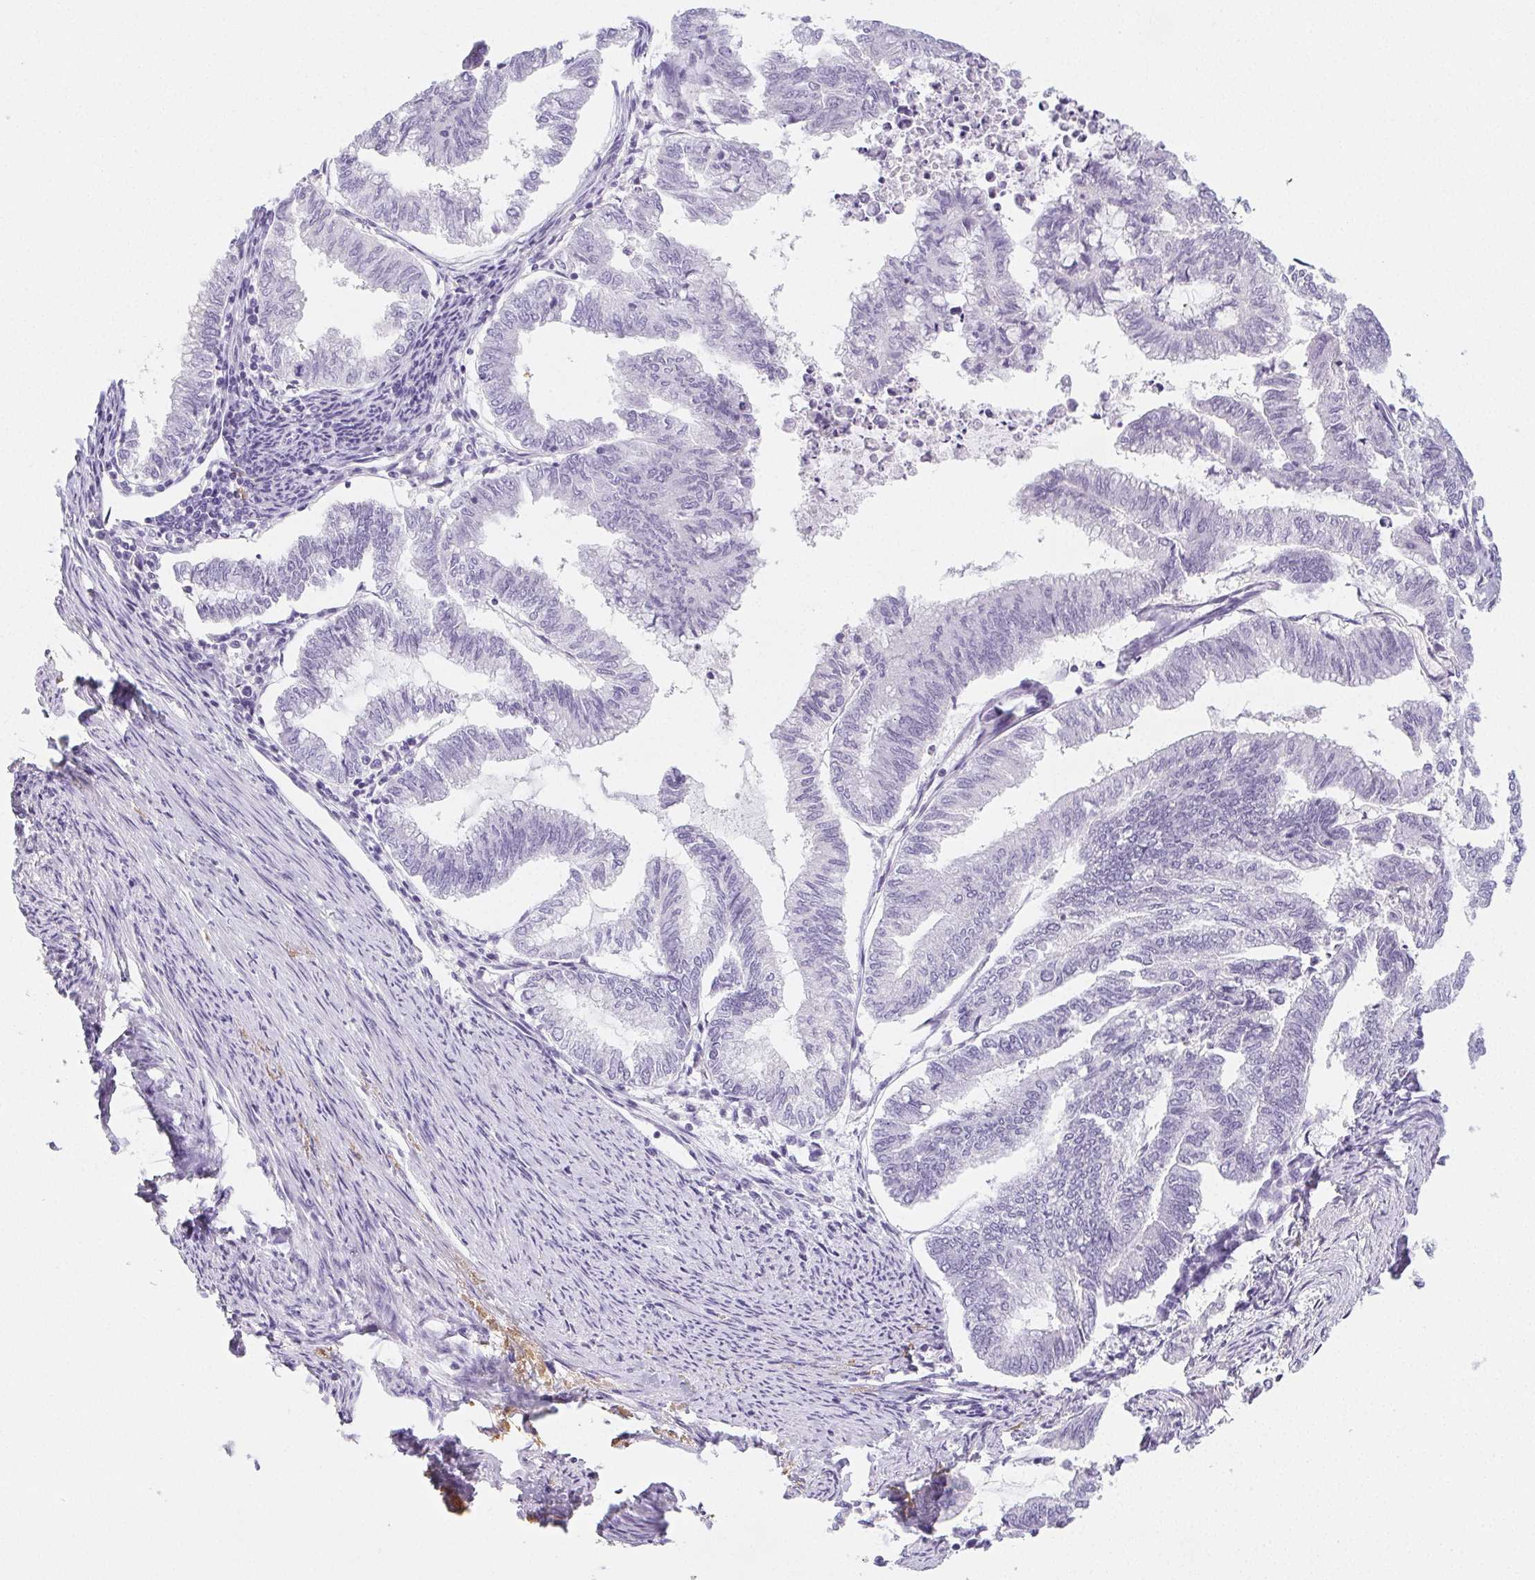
{"staining": {"intensity": "negative", "quantity": "none", "location": "none"}, "tissue": "endometrial cancer", "cell_type": "Tumor cells", "image_type": "cancer", "snomed": [{"axis": "morphology", "description": "Adenocarcinoma, NOS"}, {"axis": "topography", "description": "Endometrium"}], "caption": "DAB (3,3'-diaminobenzidine) immunohistochemical staining of human endometrial adenocarcinoma displays no significant positivity in tumor cells.", "gene": "VTN", "patient": {"sex": "female", "age": 79}}